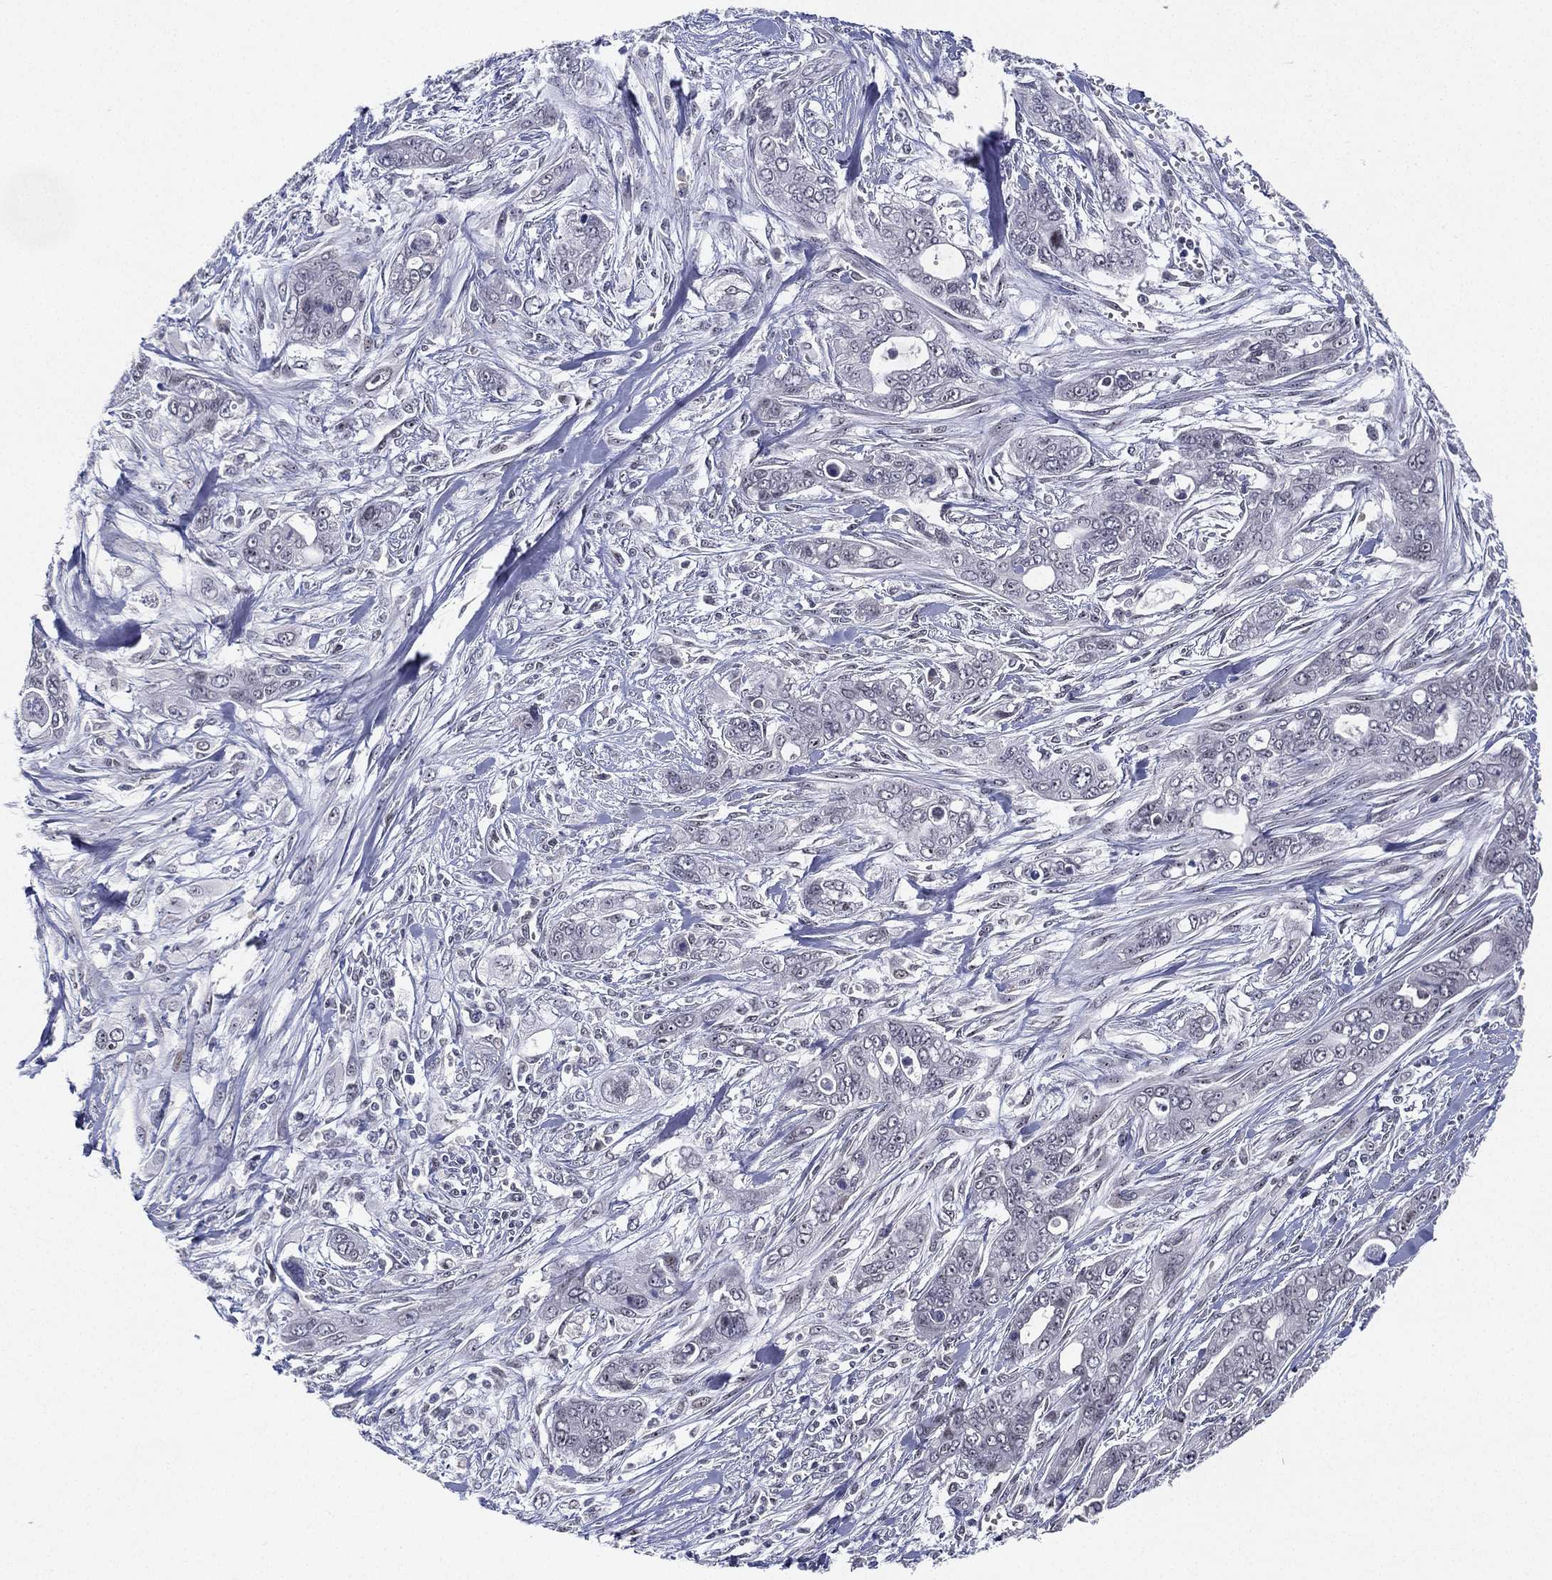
{"staining": {"intensity": "negative", "quantity": "none", "location": "none"}, "tissue": "pancreatic cancer", "cell_type": "Tumor cells", "image_type": "cancer", "snomed": [{"axis": "morphology", "description": "Adenocarcinoma, NOS"}, {"axis": "topography", "description": "Pancreas"}], "caption": "The immunohistochemistry image has no significant positivity in tumor cells of adenocarcinoma (pancreatic) tissue.", "gene": "MS4A8", "patient": {"sex": "male", "age": 47}}